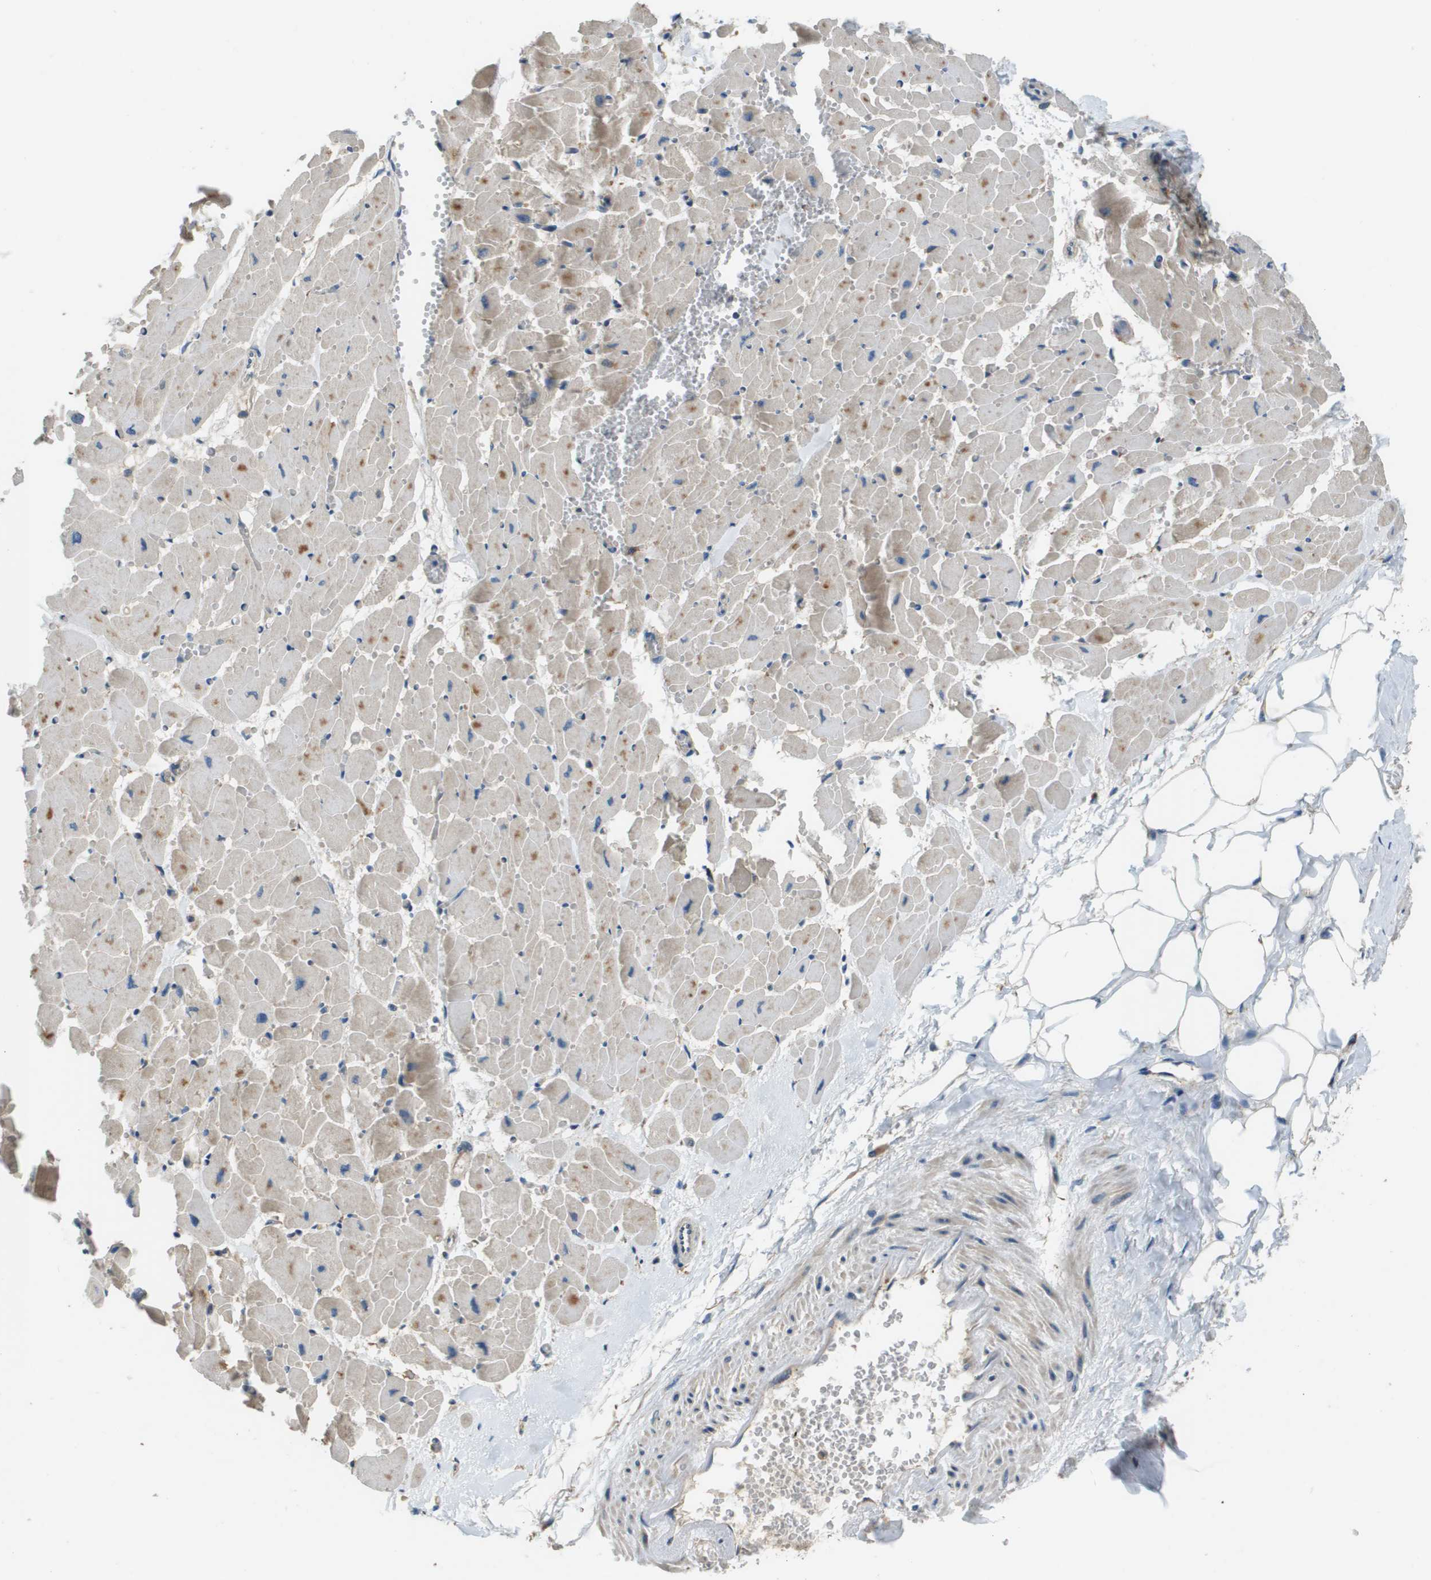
{"staining": {"intensity": "weak", "quantity": "25%-75%", "location": "cytoplasmic/membranous"}, "tissue": "heart muscle", "cell_type": "Cardiomyocytes", "image_type": "normal", "snomed": [{"axis": "morphology", "description": "Normal tissue, NOS"}, {"axis": "topography", "description": "Heart"}], "caption": "Cardiomyocytes show weak cytoplasmic/membranous expression in approximately 25%-75% of cells in normal heart muscle.", "gene": "SAMSN1", "patient": {"sex": "female", "age": 19}}